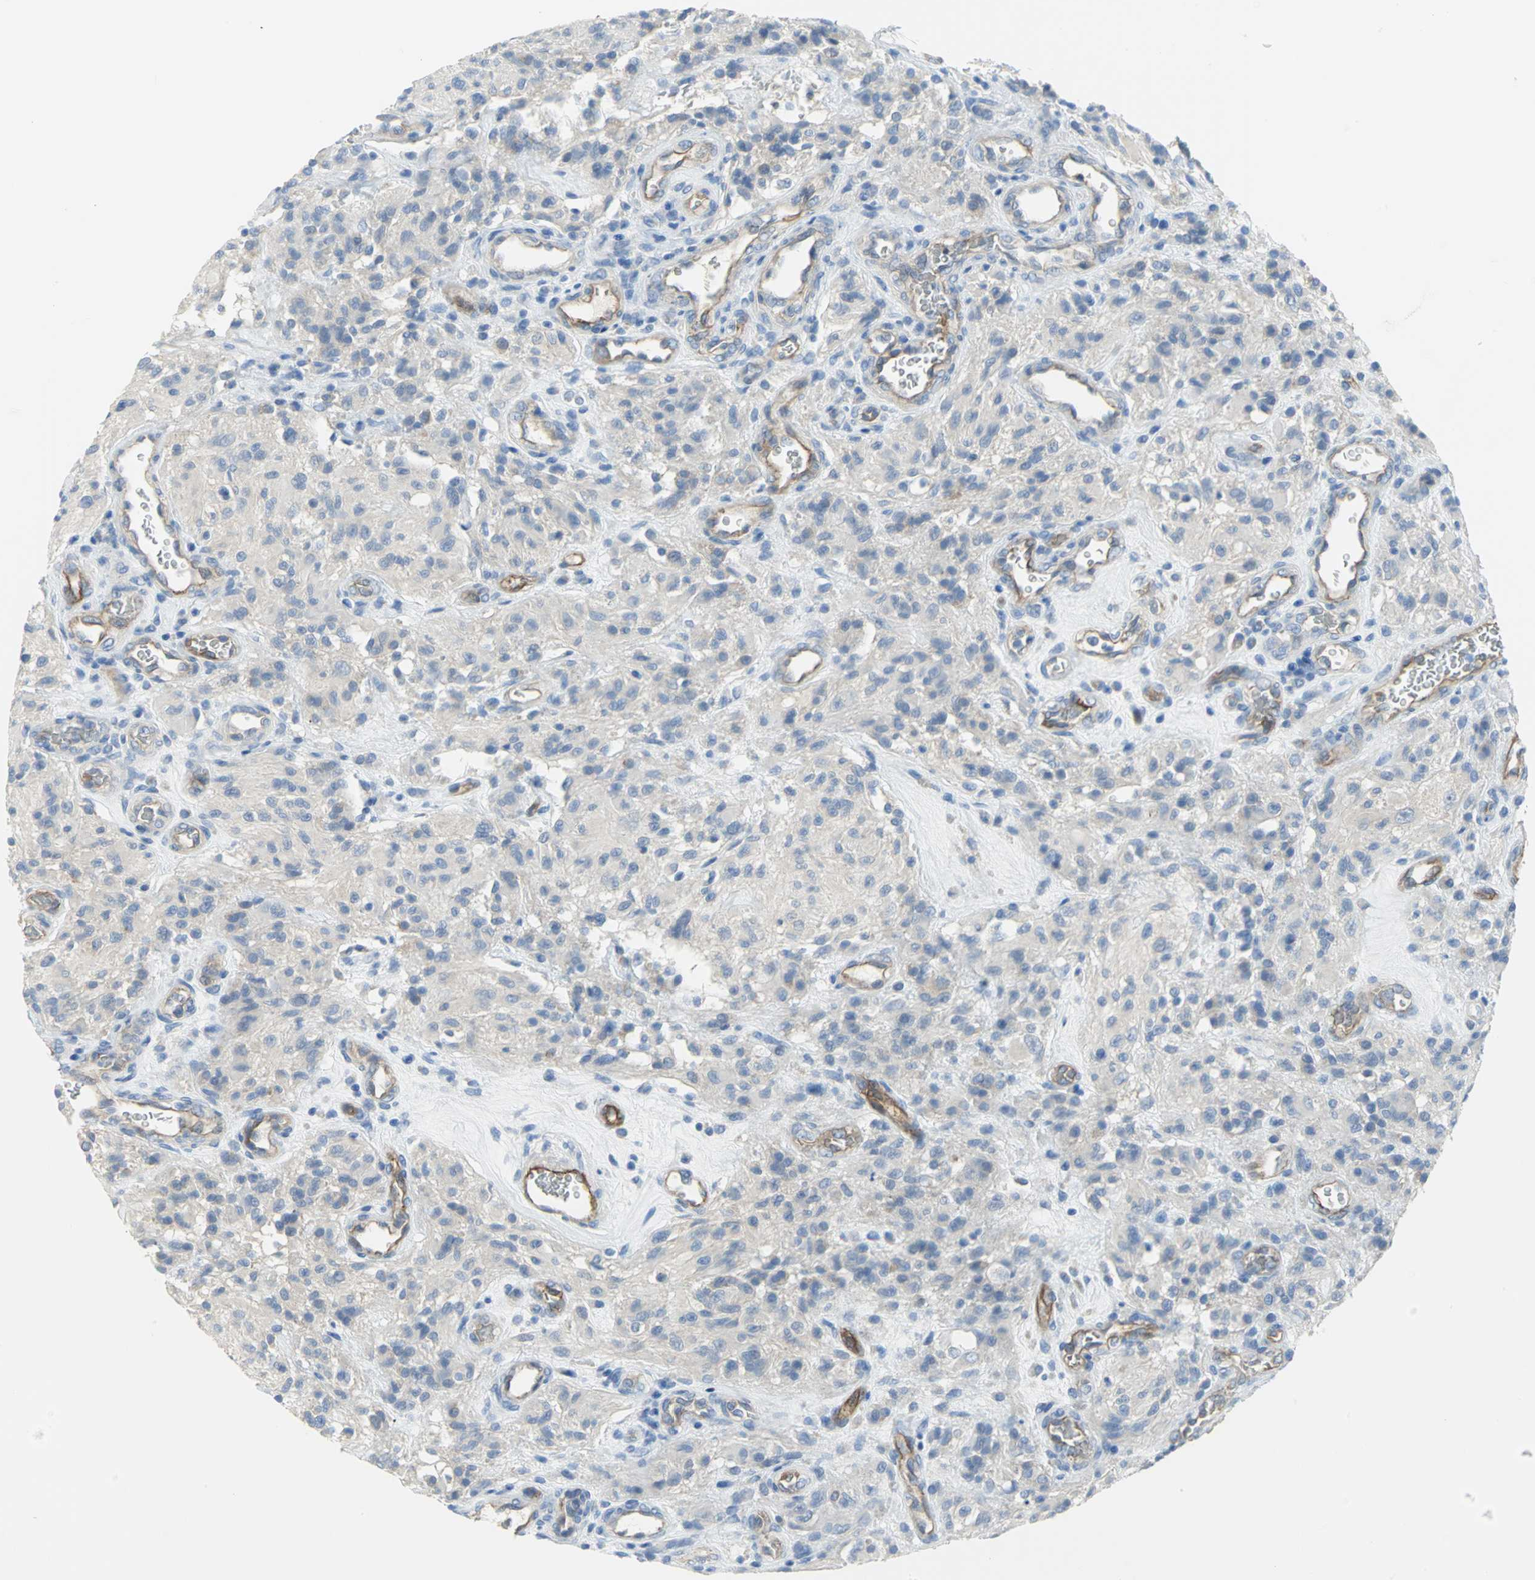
{"staining": {"intensity": "weak", "quantity": "<25%", "location": "cytoplasmic/membranous"}, "tissue": "glioma", "cell_type": "Tumor cells", "image_type": "cancer", "snomed": [{"axis": "morphology", "description": "Normal tissue, NOS"}, {"axis": "morphology", "description": "Glioma, malignant, High grade"}, {"axis": "topography", "description": "Cerebral cortex"}], "caption": "This is an immunohistochemistry photomicrograph of human glioma. There is no positivity in tumor cells.", "gene": "FLNB", "patient": {"sex": "male", "age": 56}}